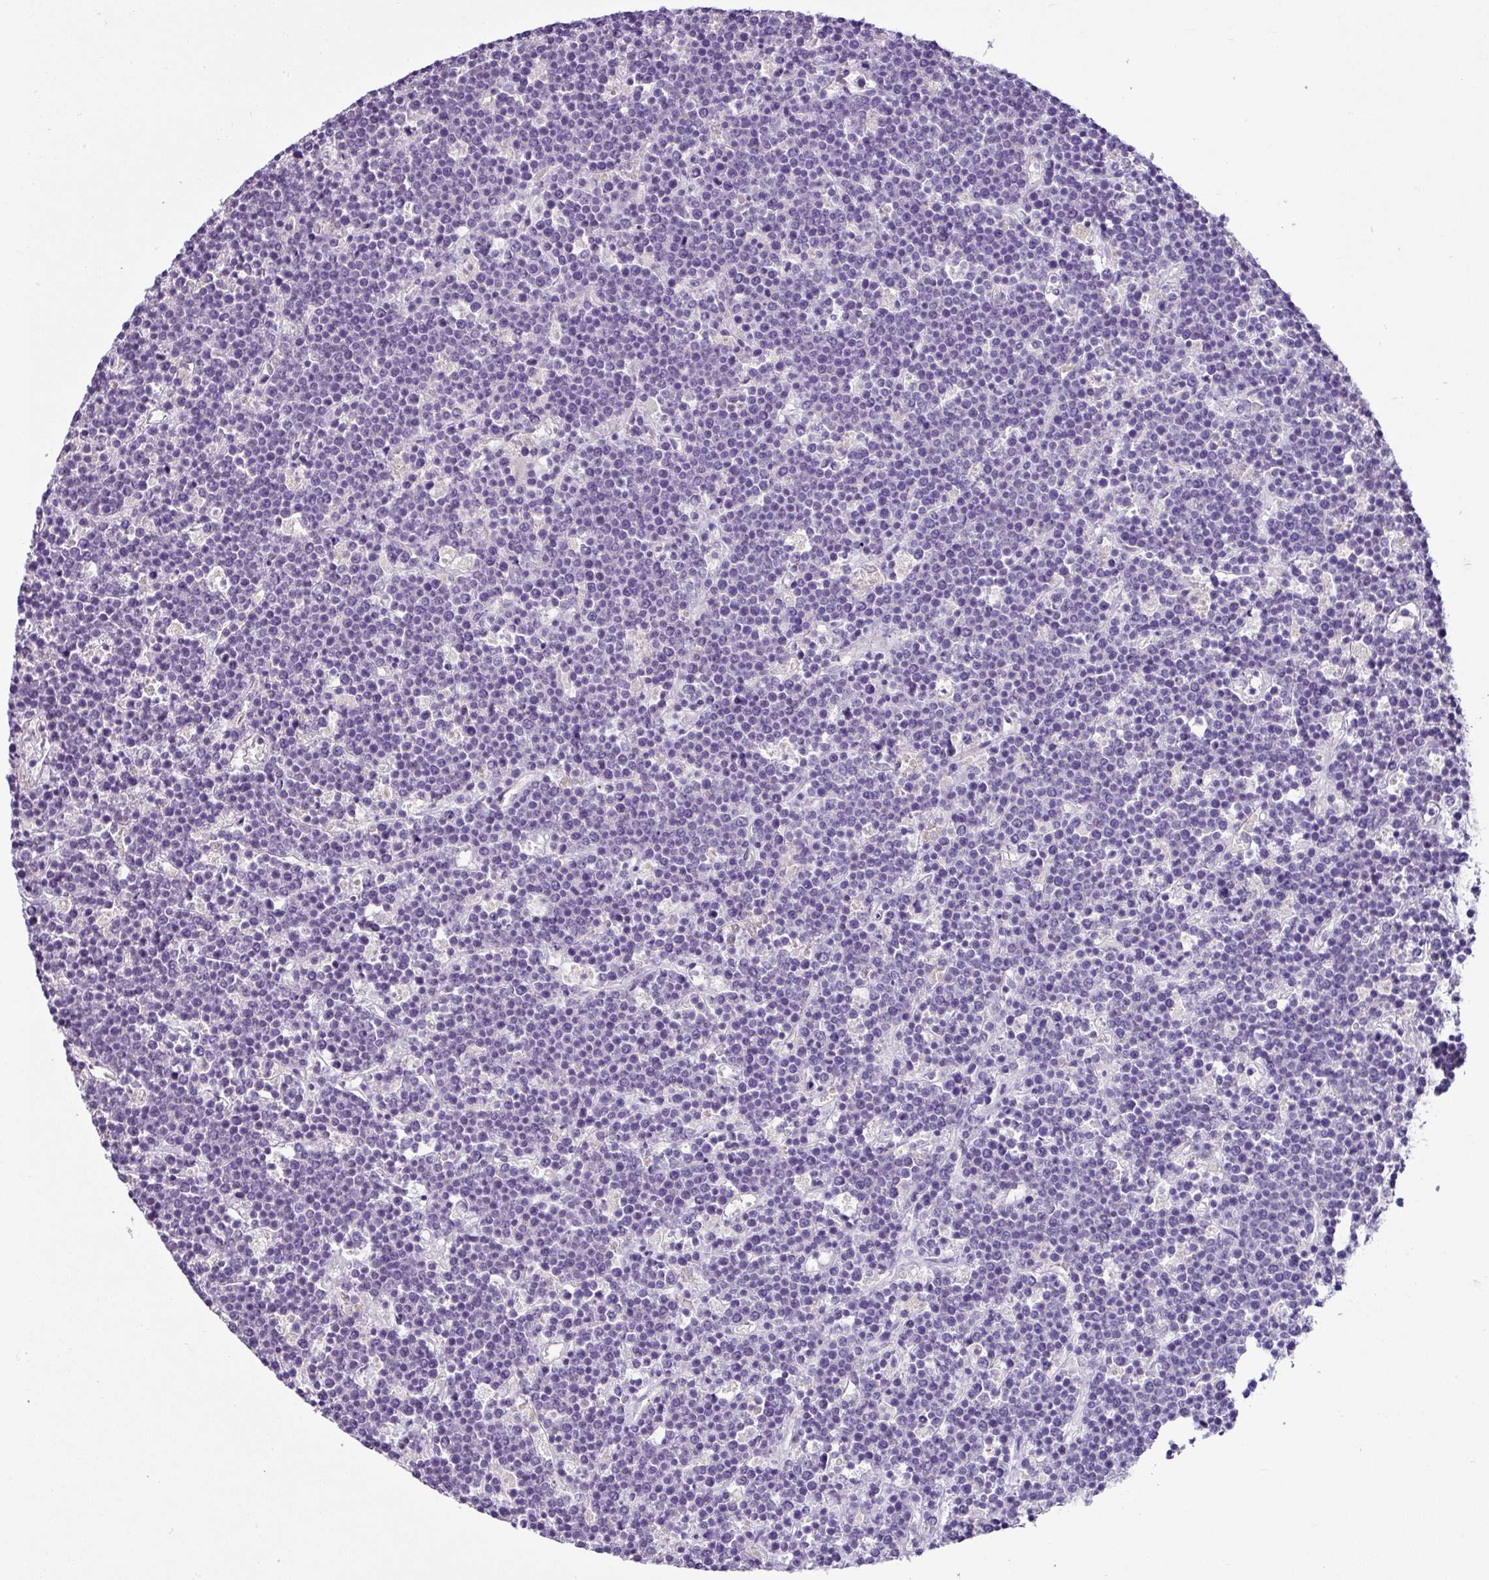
{"staining": {"intensity": "negative", "quantity": "none", "location": "none"}, "tissue": "lymphoma", "cell_type": "Tumor cells", "image_type": "cancer", "snomed": [{"axis": "morphology", "description": "Malignant lymphoma, non-Hodgkin's type, High grade"}, {"axis": "topography", "description": "Ovary"}], "caption": "Immunohistochemistry (IHC) of human lymphoma shows no staining in tumor cells.", "gene": "HMCN2", "patient": {"sex": "female", "age": 56}}